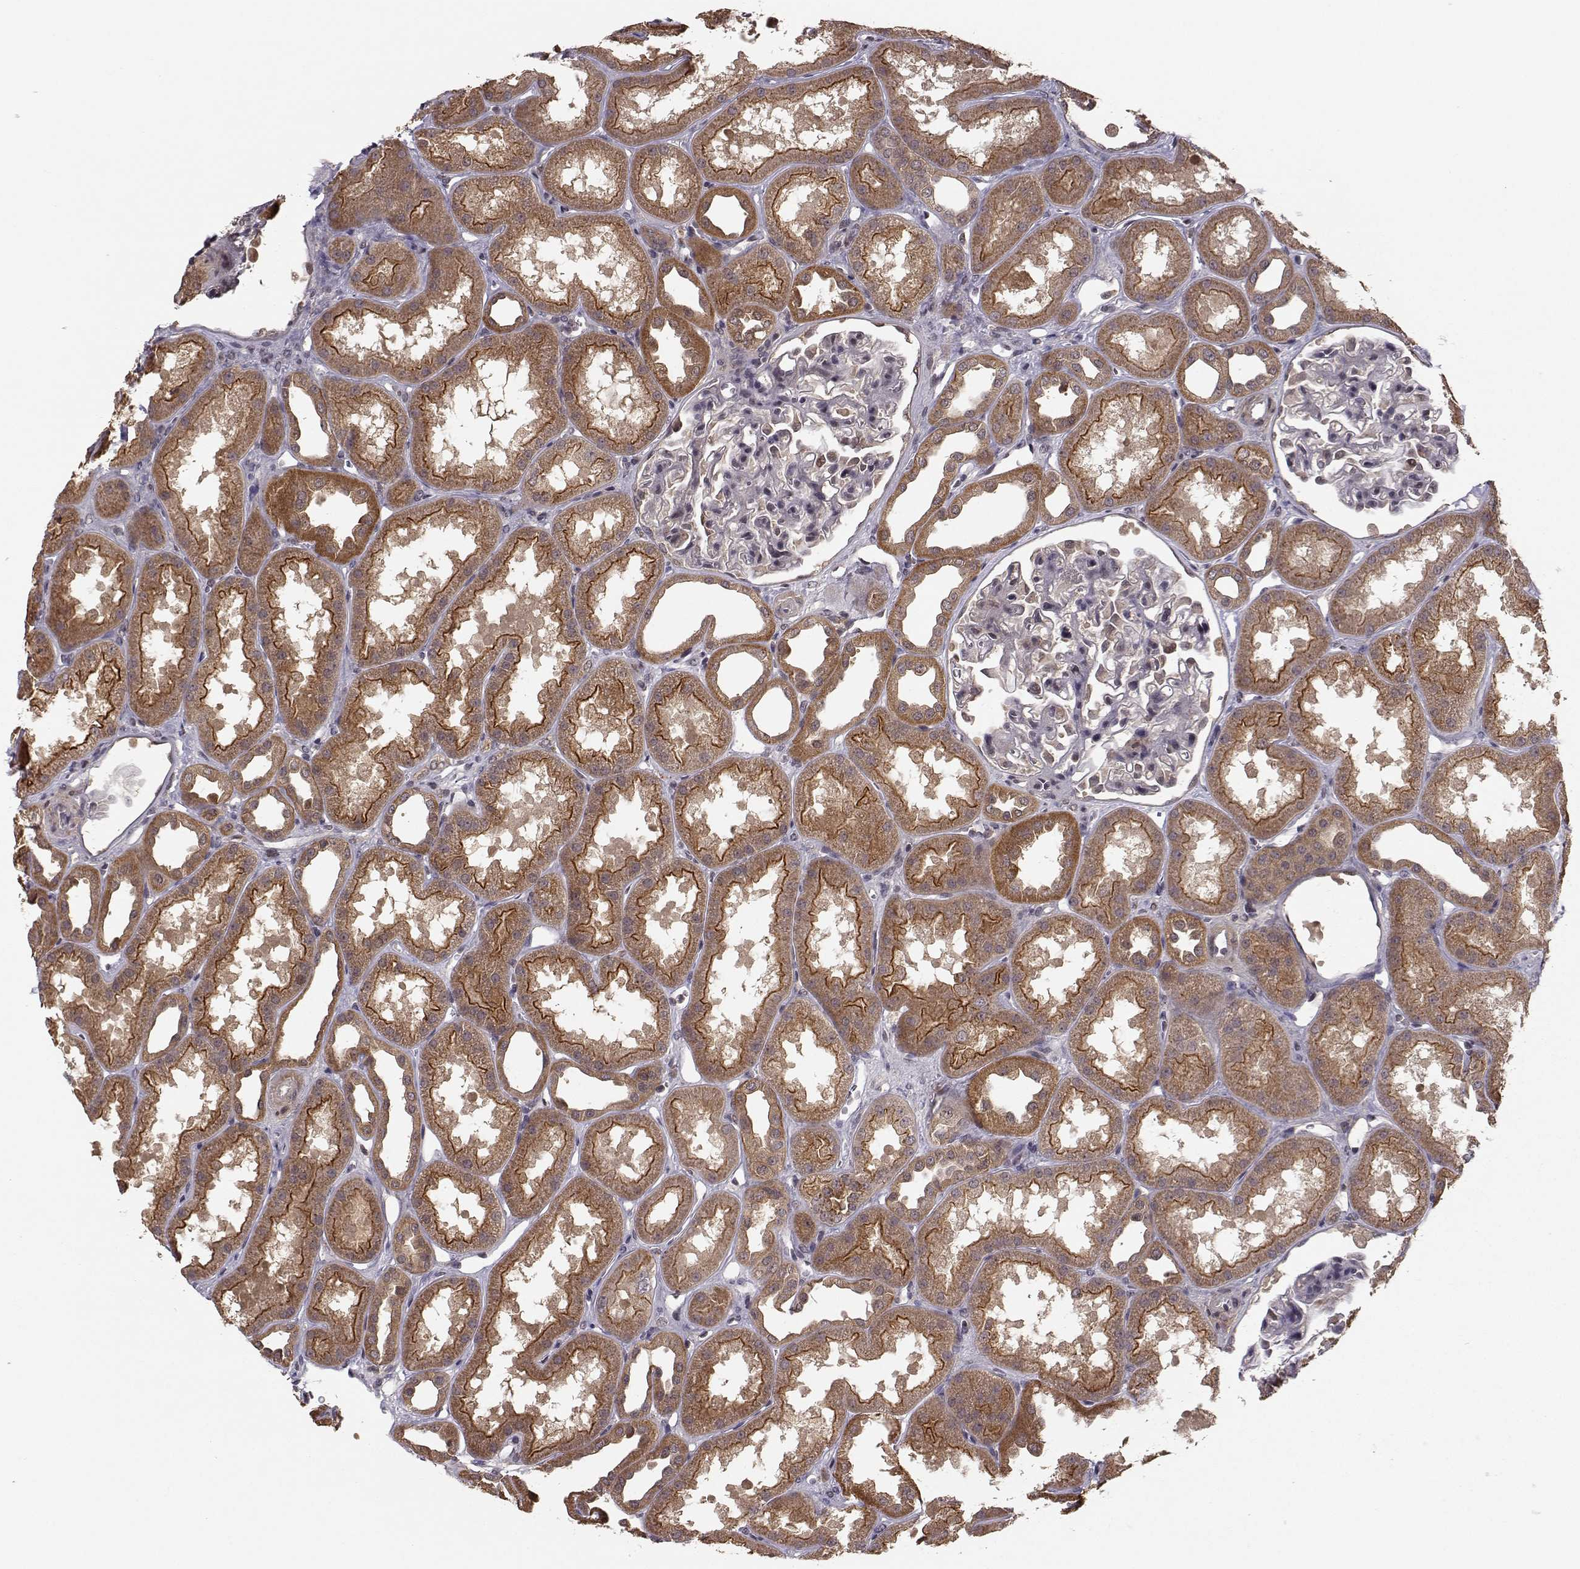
{"staining": {"intensity": "negative", "quantity": "none", "location": "none"}, "tissue": "kidney", "cell_type": "Cells in glomeruli", "image_type": "normal", "snomed": [{"axis": "morphology", "description": "Normal tissue, NOS"}, {"axis": "topography", "description": "Kidney"}], "caption": "A micrograph of kidney stained for a protein shows no brown staining in cells in glomeruli.", "gene": "PLEKHG3", "patient": {"sex": "male", "age": 61}}